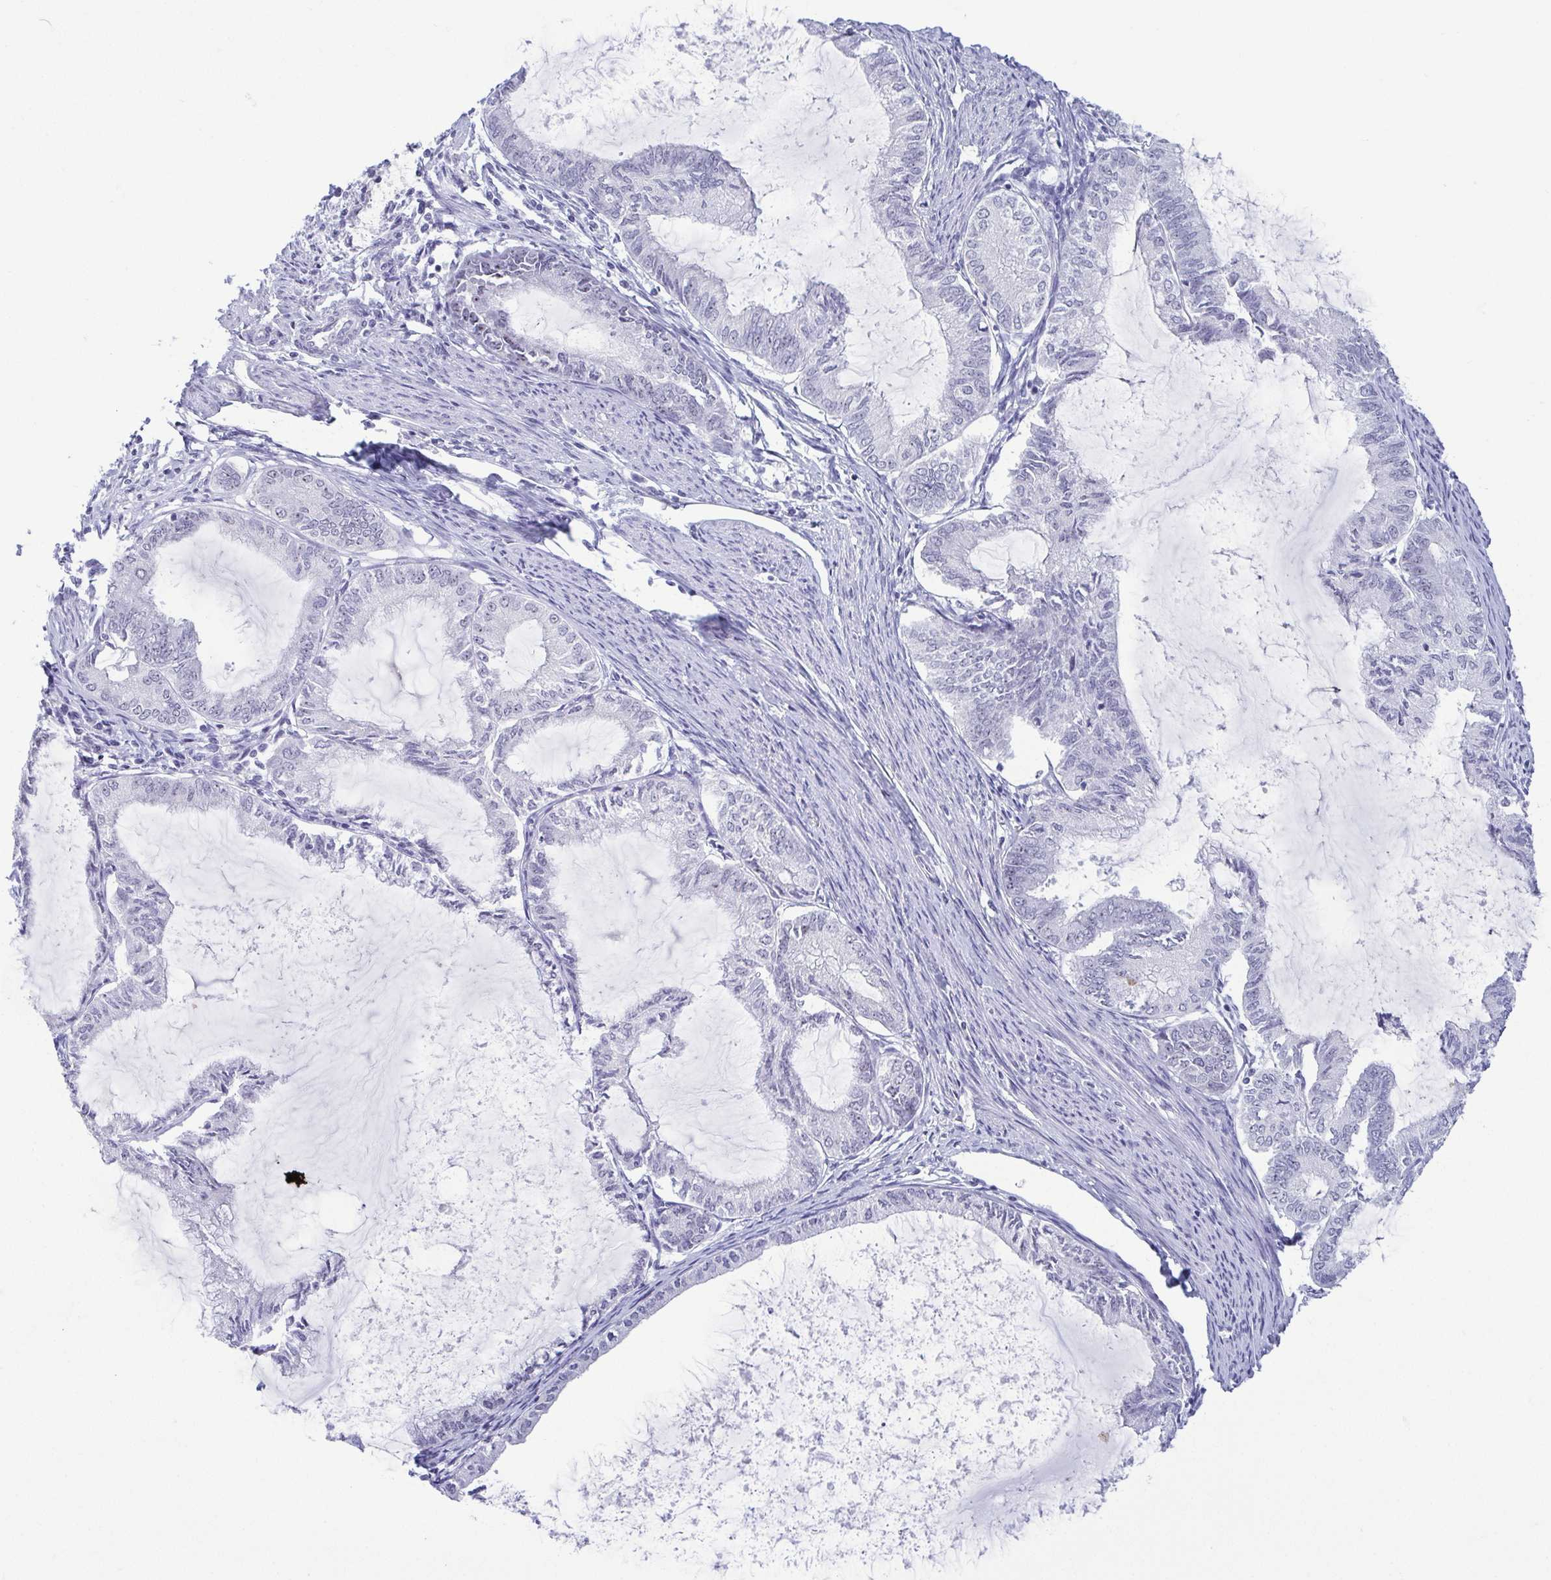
{"staining": {"intensity": "negative", "quantity": "none", "location": "none"}, "tissue": "endometrial cancer", "cell_type": "Tumor cells", "image_type": "cancer", "snomed": [{"axis": "morphology", "description": "Adenocarcinoma, NOS"}, {"axis": "topography", "description": "Endometrium"}], "caption": "Tumor cells show no significant protein staining in endometrial cancer (adenocarcinoma).", "gene": "BZW1", "patient": {"sex": "female", "age": 86}}